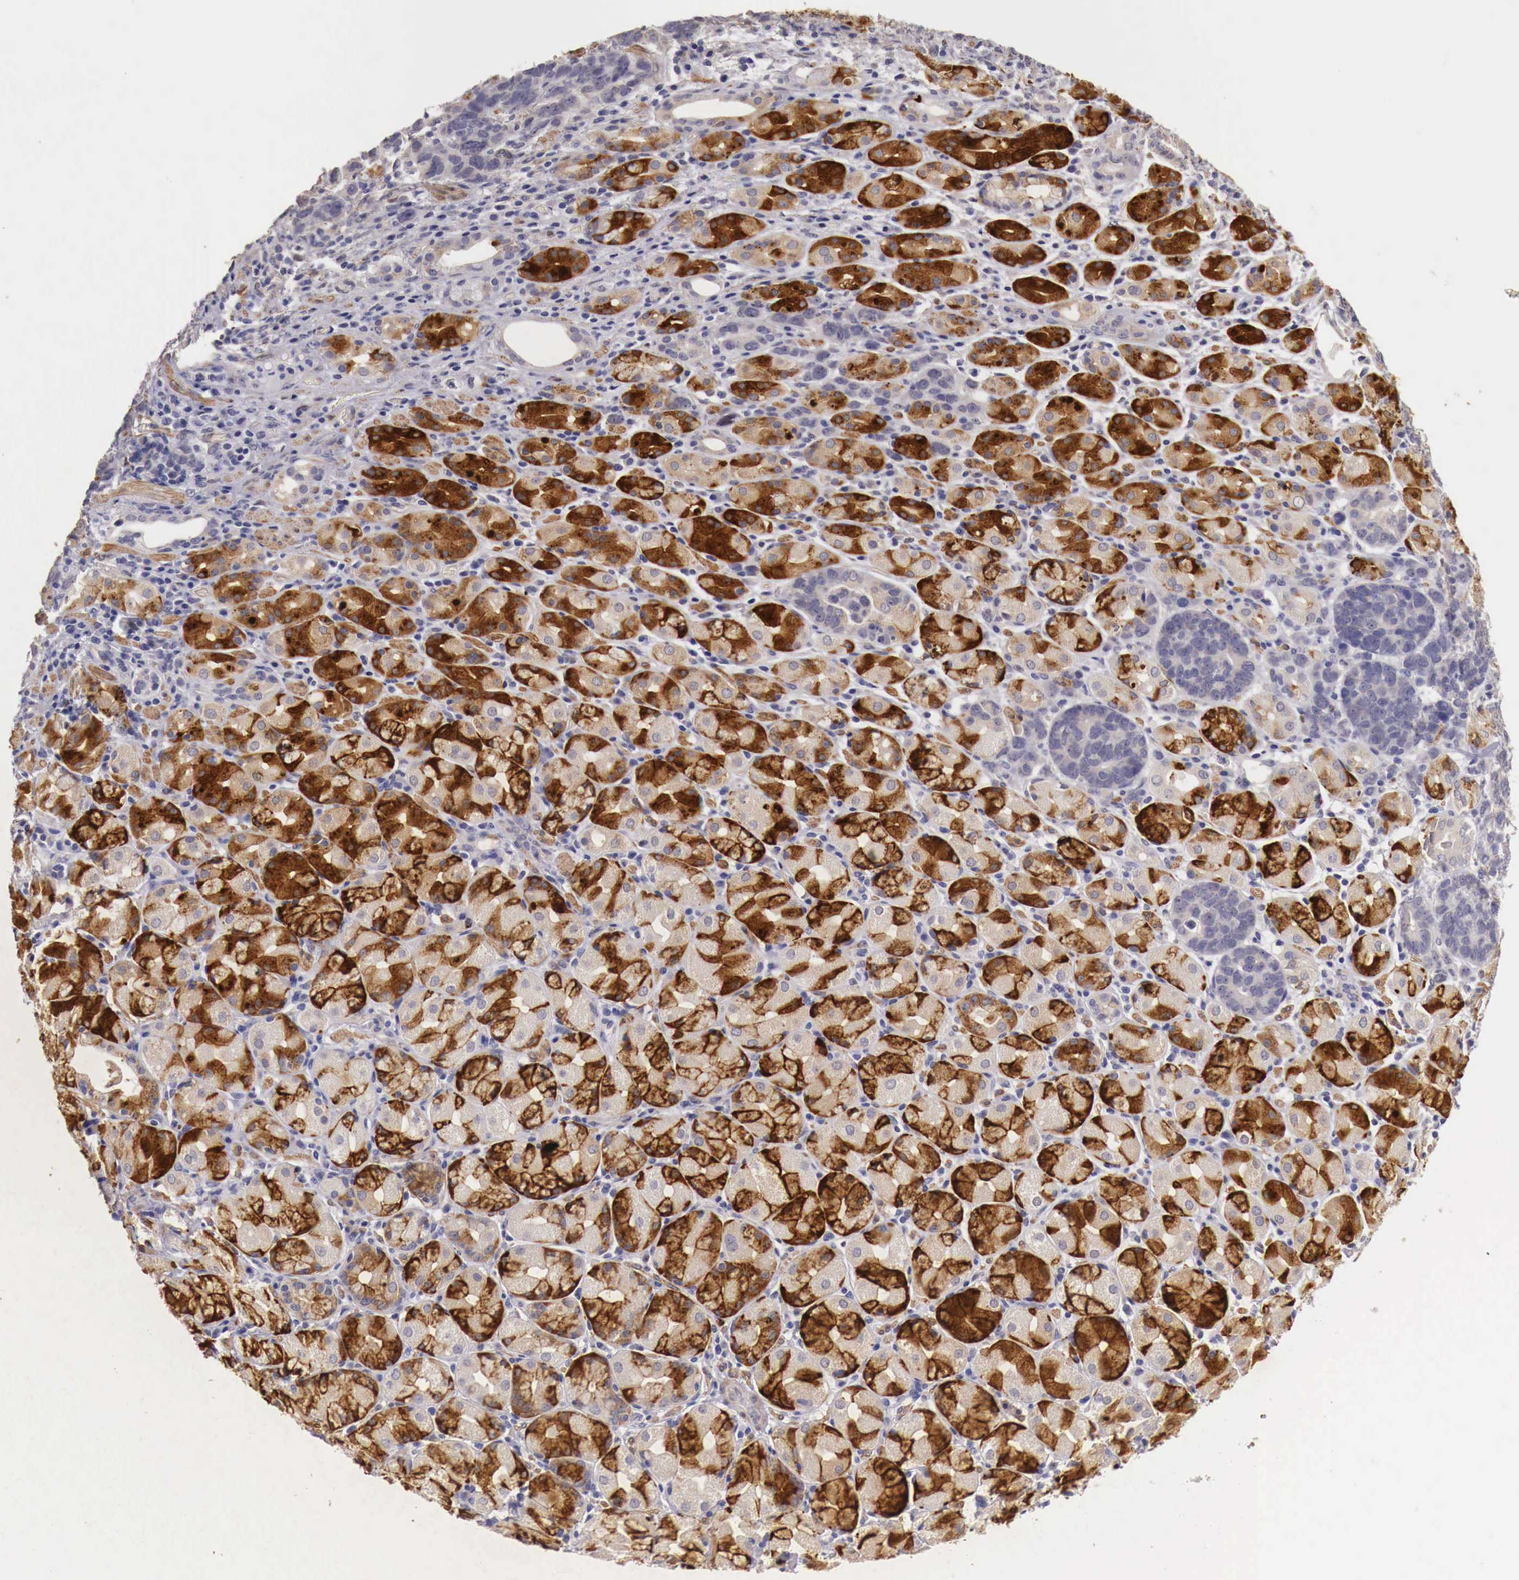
{"staining": {"intensity": "negative", "quantity": "none", "location": "none"}, "tissue": "stomach cancer", "cell_type": "Tumor cells", "image_type": "cancer", "snomed": [{"axis": "morphology", "description": "Adenocarcinoma, NOS"}, {"axis": "topography", "description": "Stomach, upper"}], "caption": "The photomicrograph reveals no significant positivity in tumor cells of adenocarcinoma (stomach).", "gene": "ENOX2", "patient": {"sex": "male", "age": 71}}